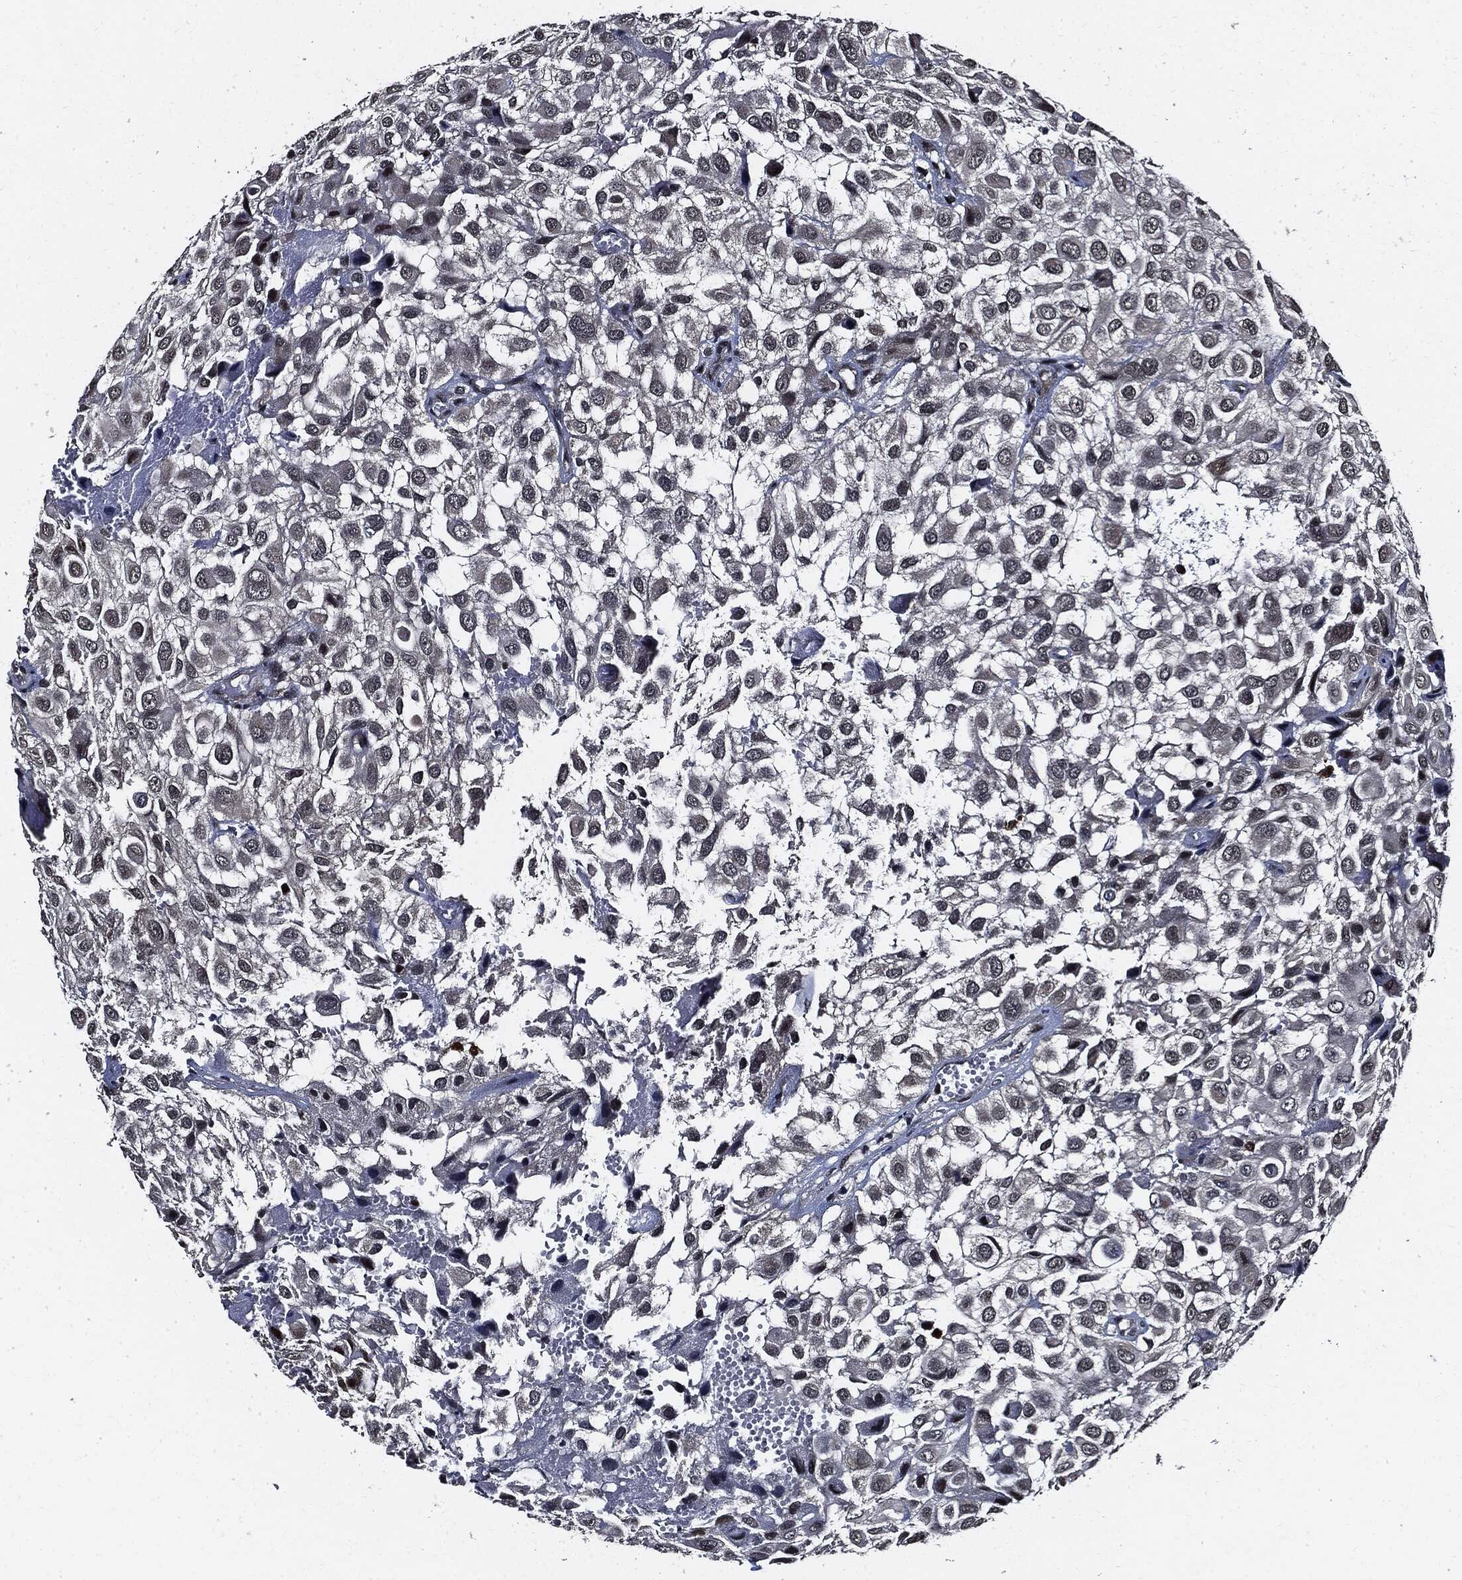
{"staining": {"intensity": "weak", "quantity": "25%-75%", "location": "nuclear"}, "tissue": "urothelial cancer", "cell_type": "Tumor cells", "image_type": "cancer", "snomed": [{"axis": "morphology", "description": "Urothelial carcinoma, High grade"}, {"axis": "topography", "description": "Urinary bladder"}], "caption": "This is an image of immunohistochemistry (IHC) staining of urothelial cancer, which shows weak positivity in the nuclear of tumor cells.", "gene": "SUGT1", "patient": {"sex": "male", "age": 56}}